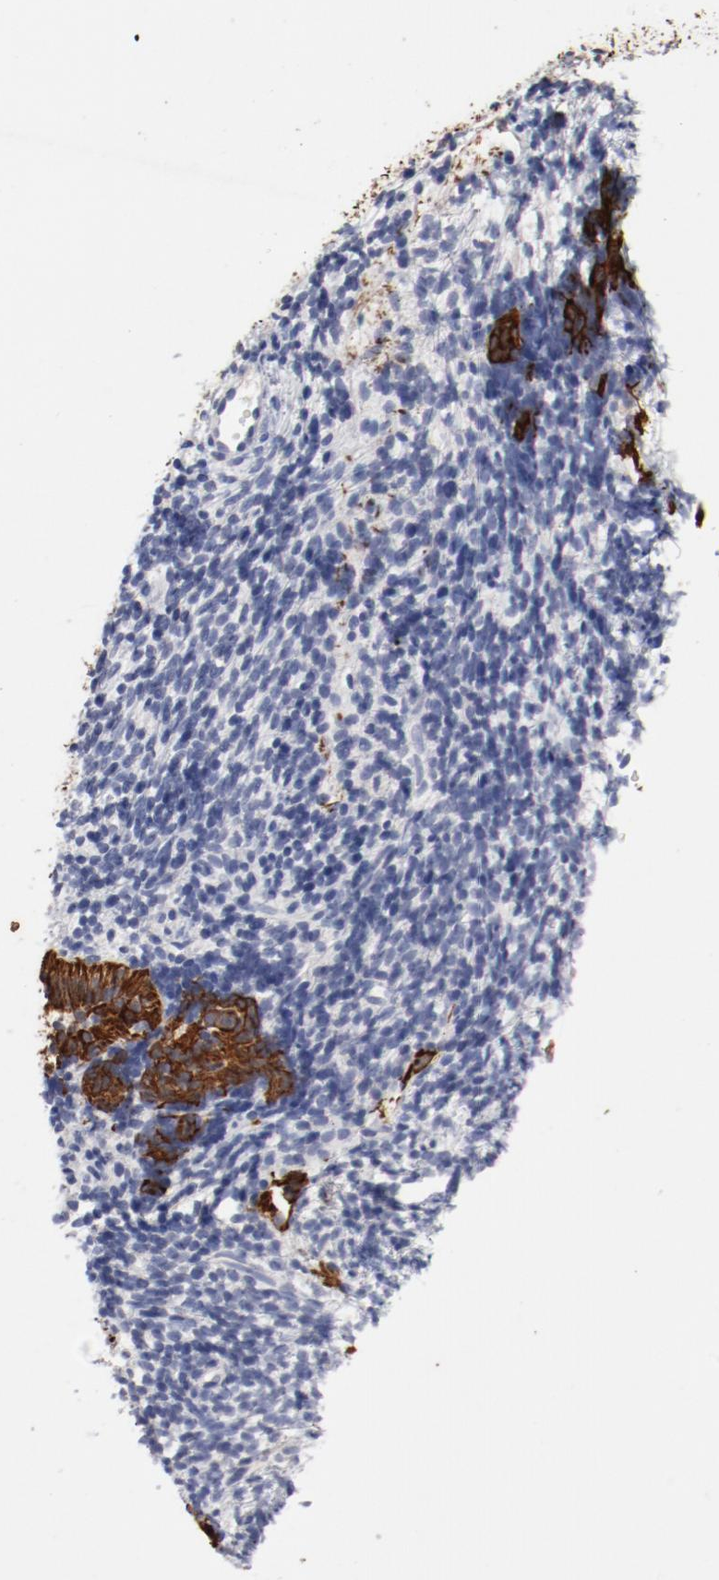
{"staining": {"intensity": "negative", "quantity": "none", "location": "none"}, "tissue": "endometrium", "cell_type": "Cells in endometrial stroma", "image_type": "normal", "snomed": [{"axis": "morphology", "description": "Normal tissue, NOS"}, {"axis": "topography", "description": "Uterus"}, {"axis": "topography", "description": "Endometrium"}], "caption": "High magnification brightfield microscopy of benign endometrium stained with DAB (3,3'-diaminobenzidine) (brown) and counterstained with hematoxylin (blue): cells in endometrial stroma show no significant staining.", "gene": "TSPAN6", "patient": {"sex": "female", "age": 33}}